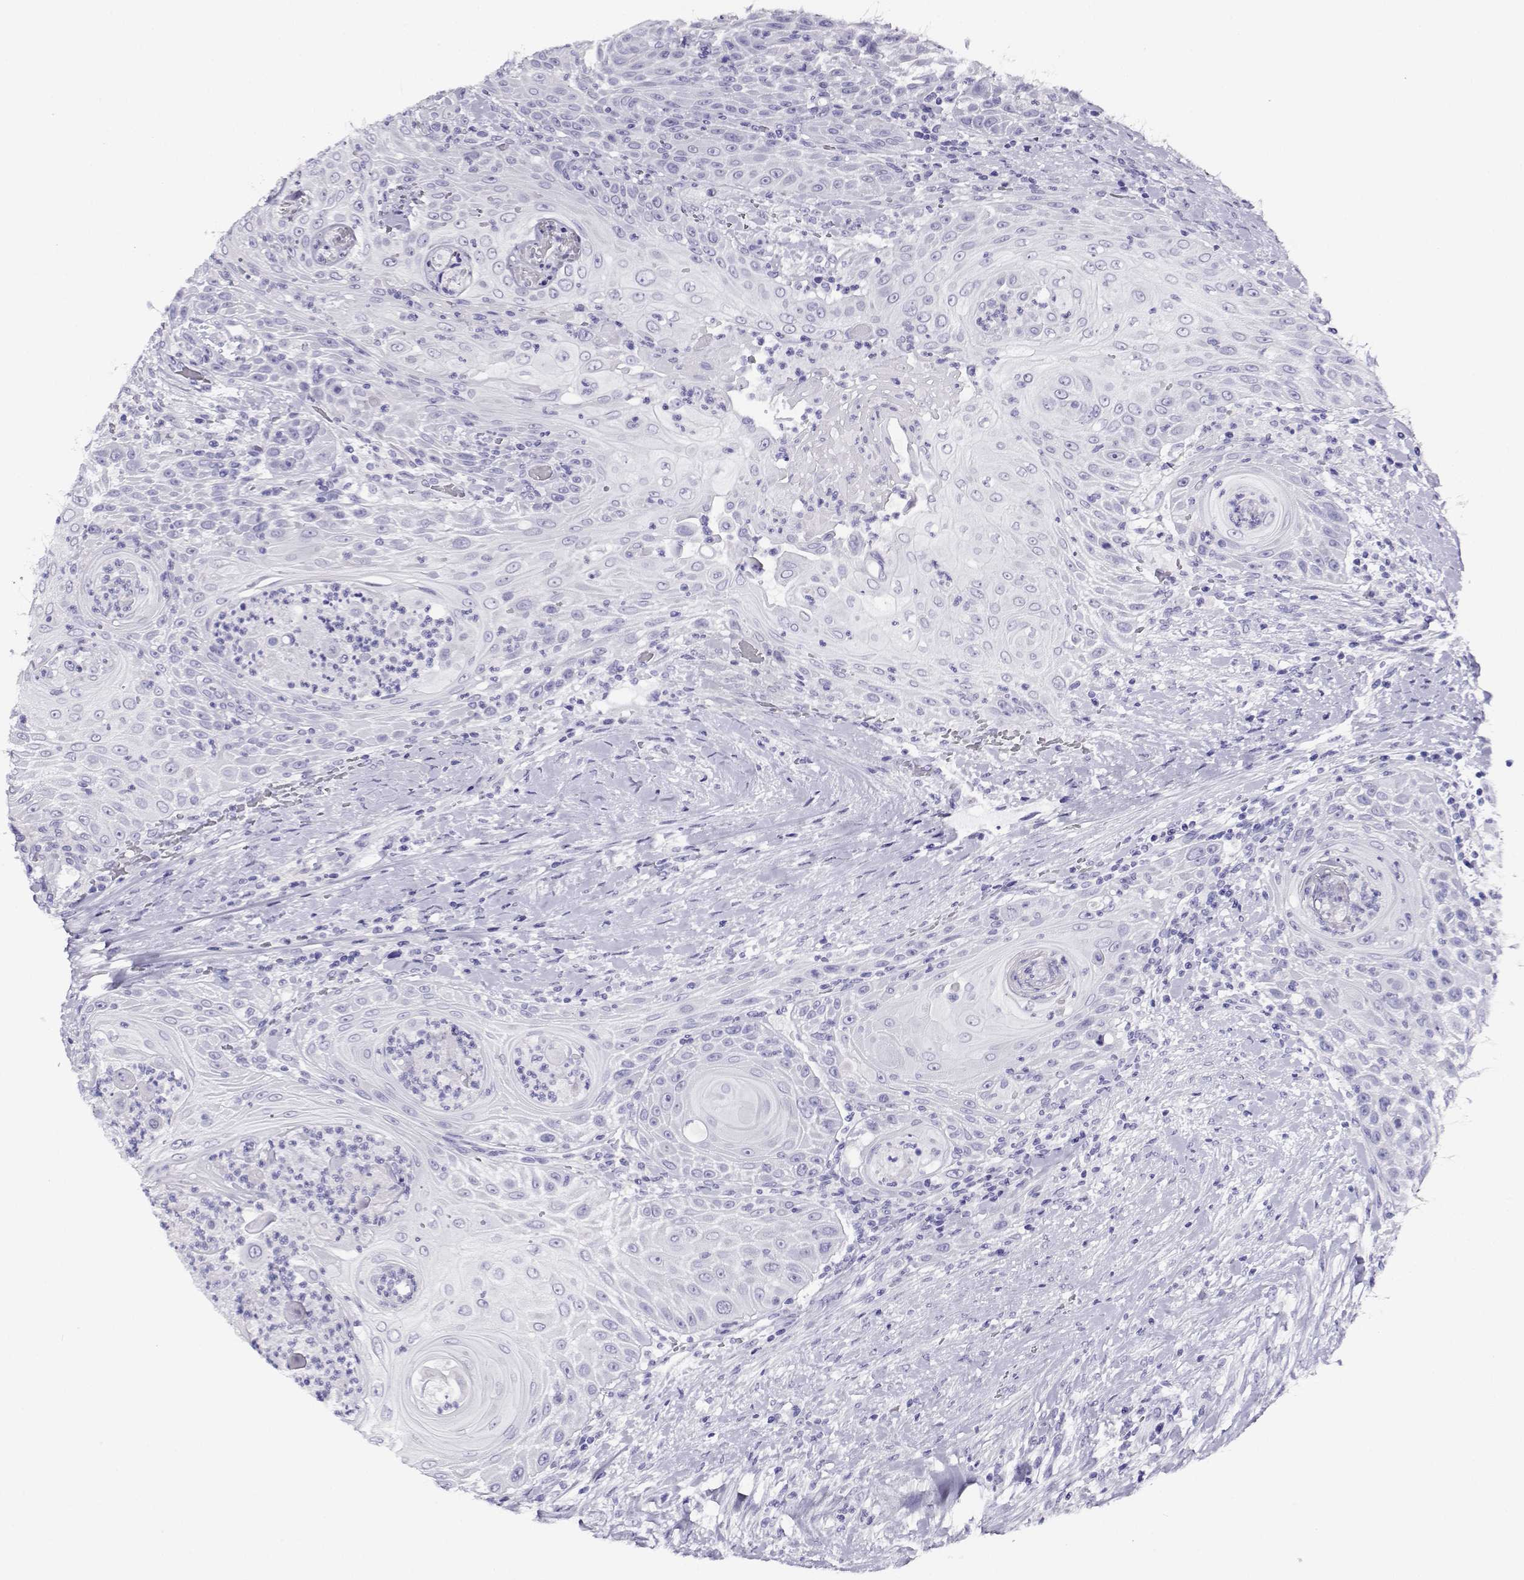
{"staining": {"intensity": "negative", "quantity": "none", "location": "none"}, "tissue": "head and neck cancer", "cell_type": "Tumor cells", "image_type": "cancer", "snomed": [{"axis": "morphology", "description": "Squamous cell carcinoma, NOS"}, {"axis": "topography", "description": "Head-Neck"}], "caption": "This is a micrograph of immunohistochemistry staining of head and neck squamous cell carcinoma, which shows no expression in tumor cells.", "gene": "RHOXF2", "patient": {"sex": "male", "age": 69}}